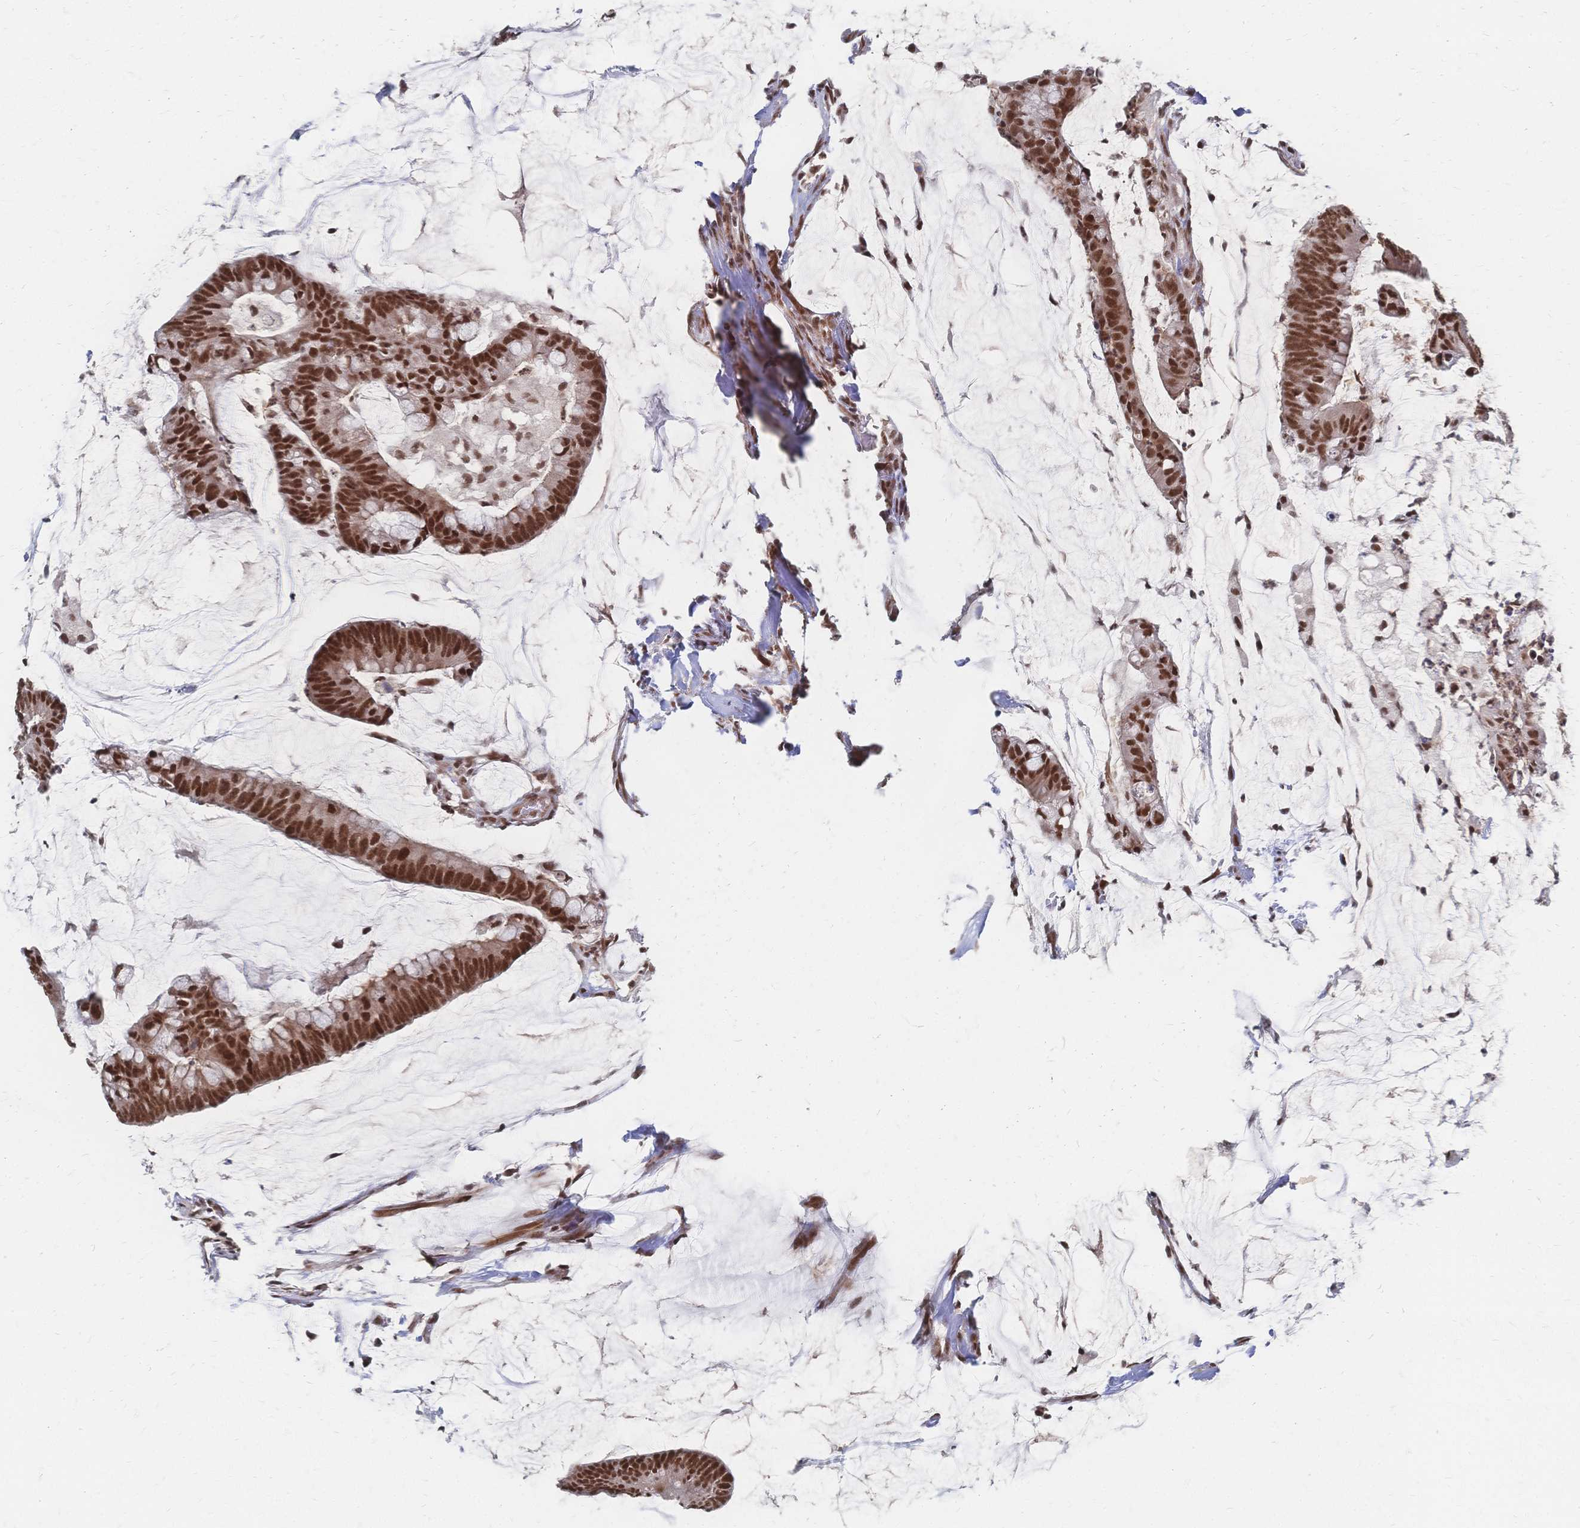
{"staining": {"intensity": "strong", "quantity": ">75%", "location": "nuclear"}, "tissue": "colorectal cancer", "cell_type": "Tumor cells", "image_type": "cancer", "snomed": [{"axis": "morphology", "description": "Adenocarcinoma, NOS"}, {"axis": "topography", "description": "Colon"}], "caption": "Colorectal cancer was stained to show a protein in brown. There is high levels of strong nuclear positivity in about >75% of tumor cells.", "gene": "NELFA", "patient": {"sex": "male", "age": 62}}